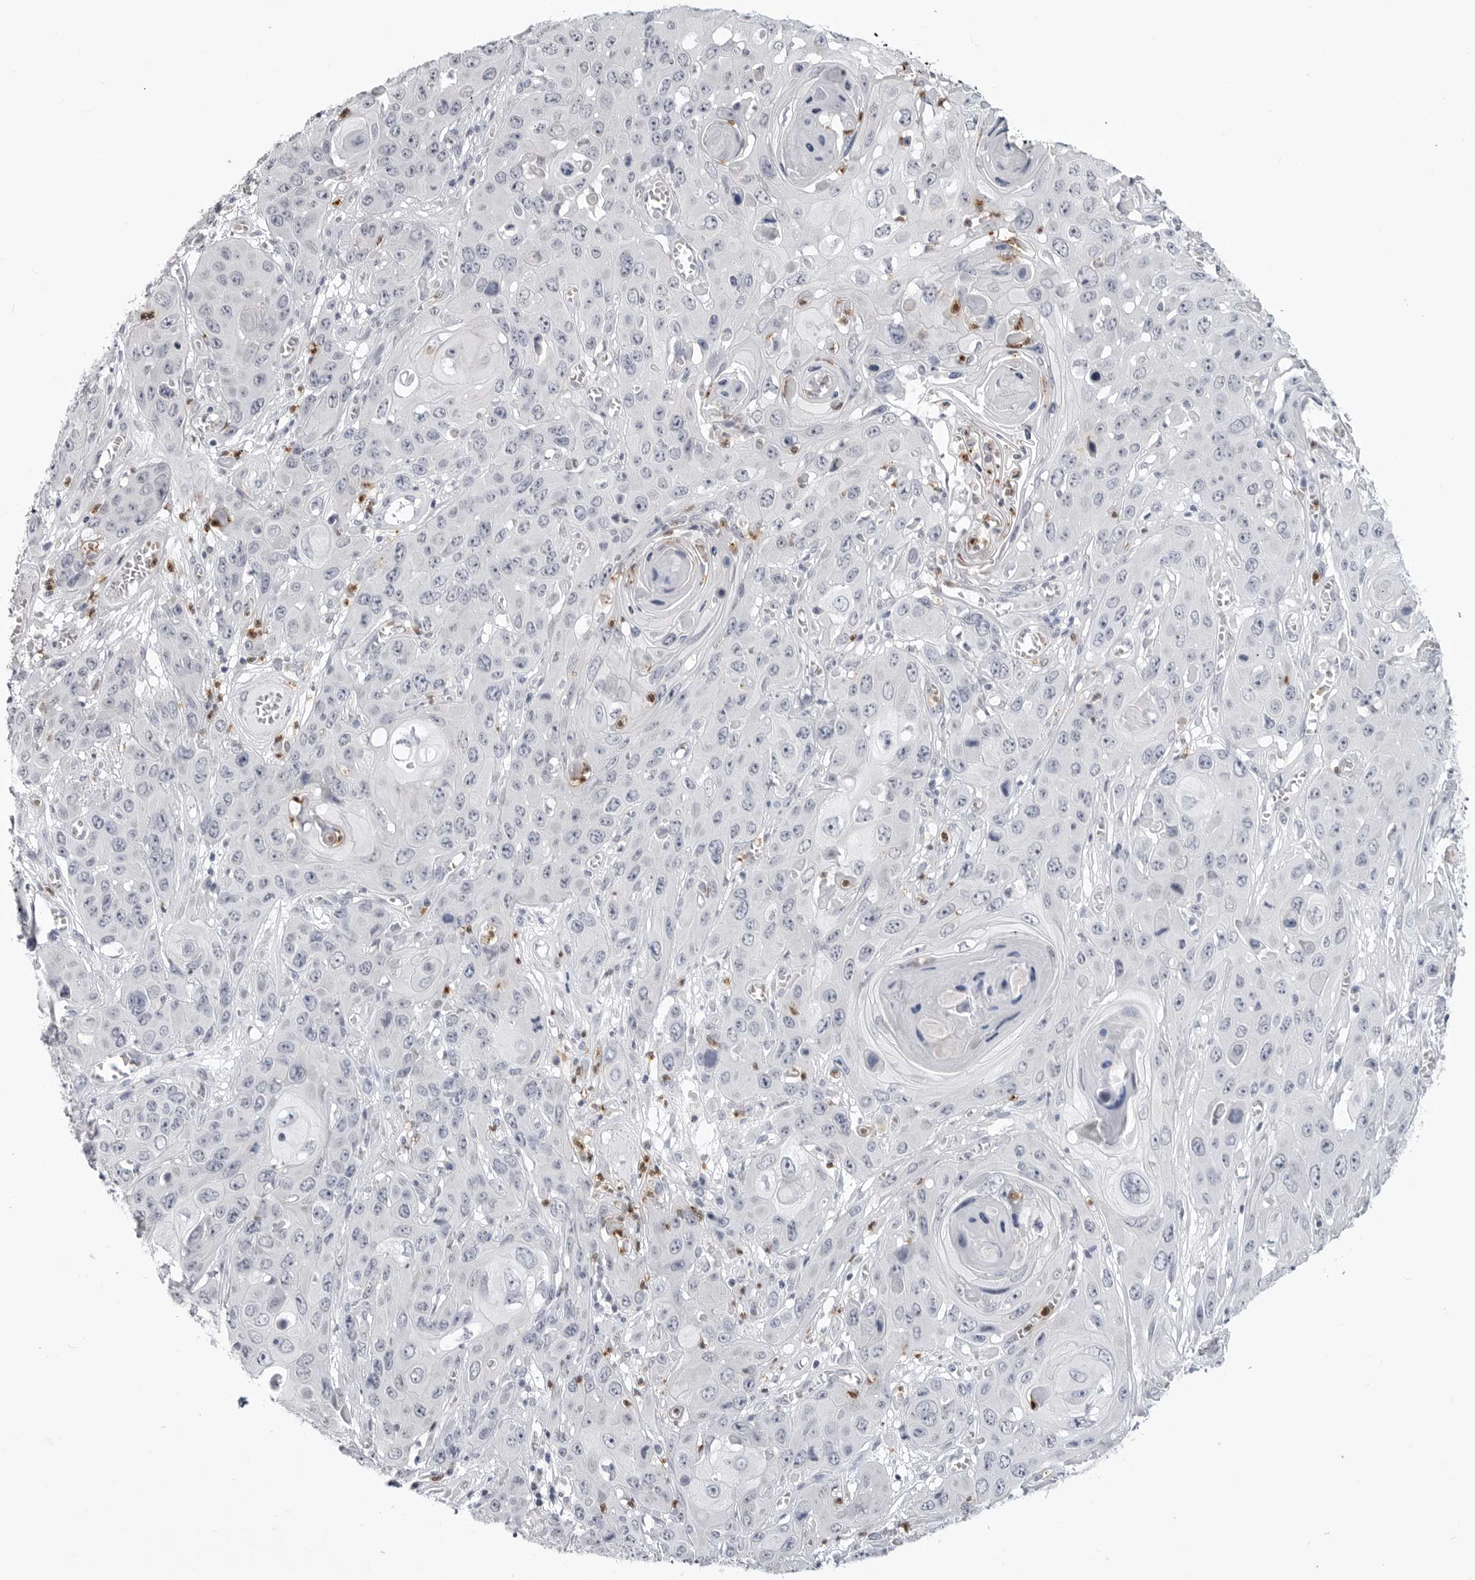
{"staining": {"intensity": "negative", "quantity": "none", "location": "none"}, "tissue": "skin cancer", "cell_type": "Tumor cells", "image_type": "cancer", "snomed": [{"axis": "morphology", "description": "Squamous cell carcinoma, NOS"}, {"axis": "topography", "description": "Skin"}], "caption": "This is a image of IHC staining of skin cancer (squamous cell carcinoma), which shows no positivity in tumor cells.", "gene": "STAP2", "patient": {"sex": "male", "age": 55}}